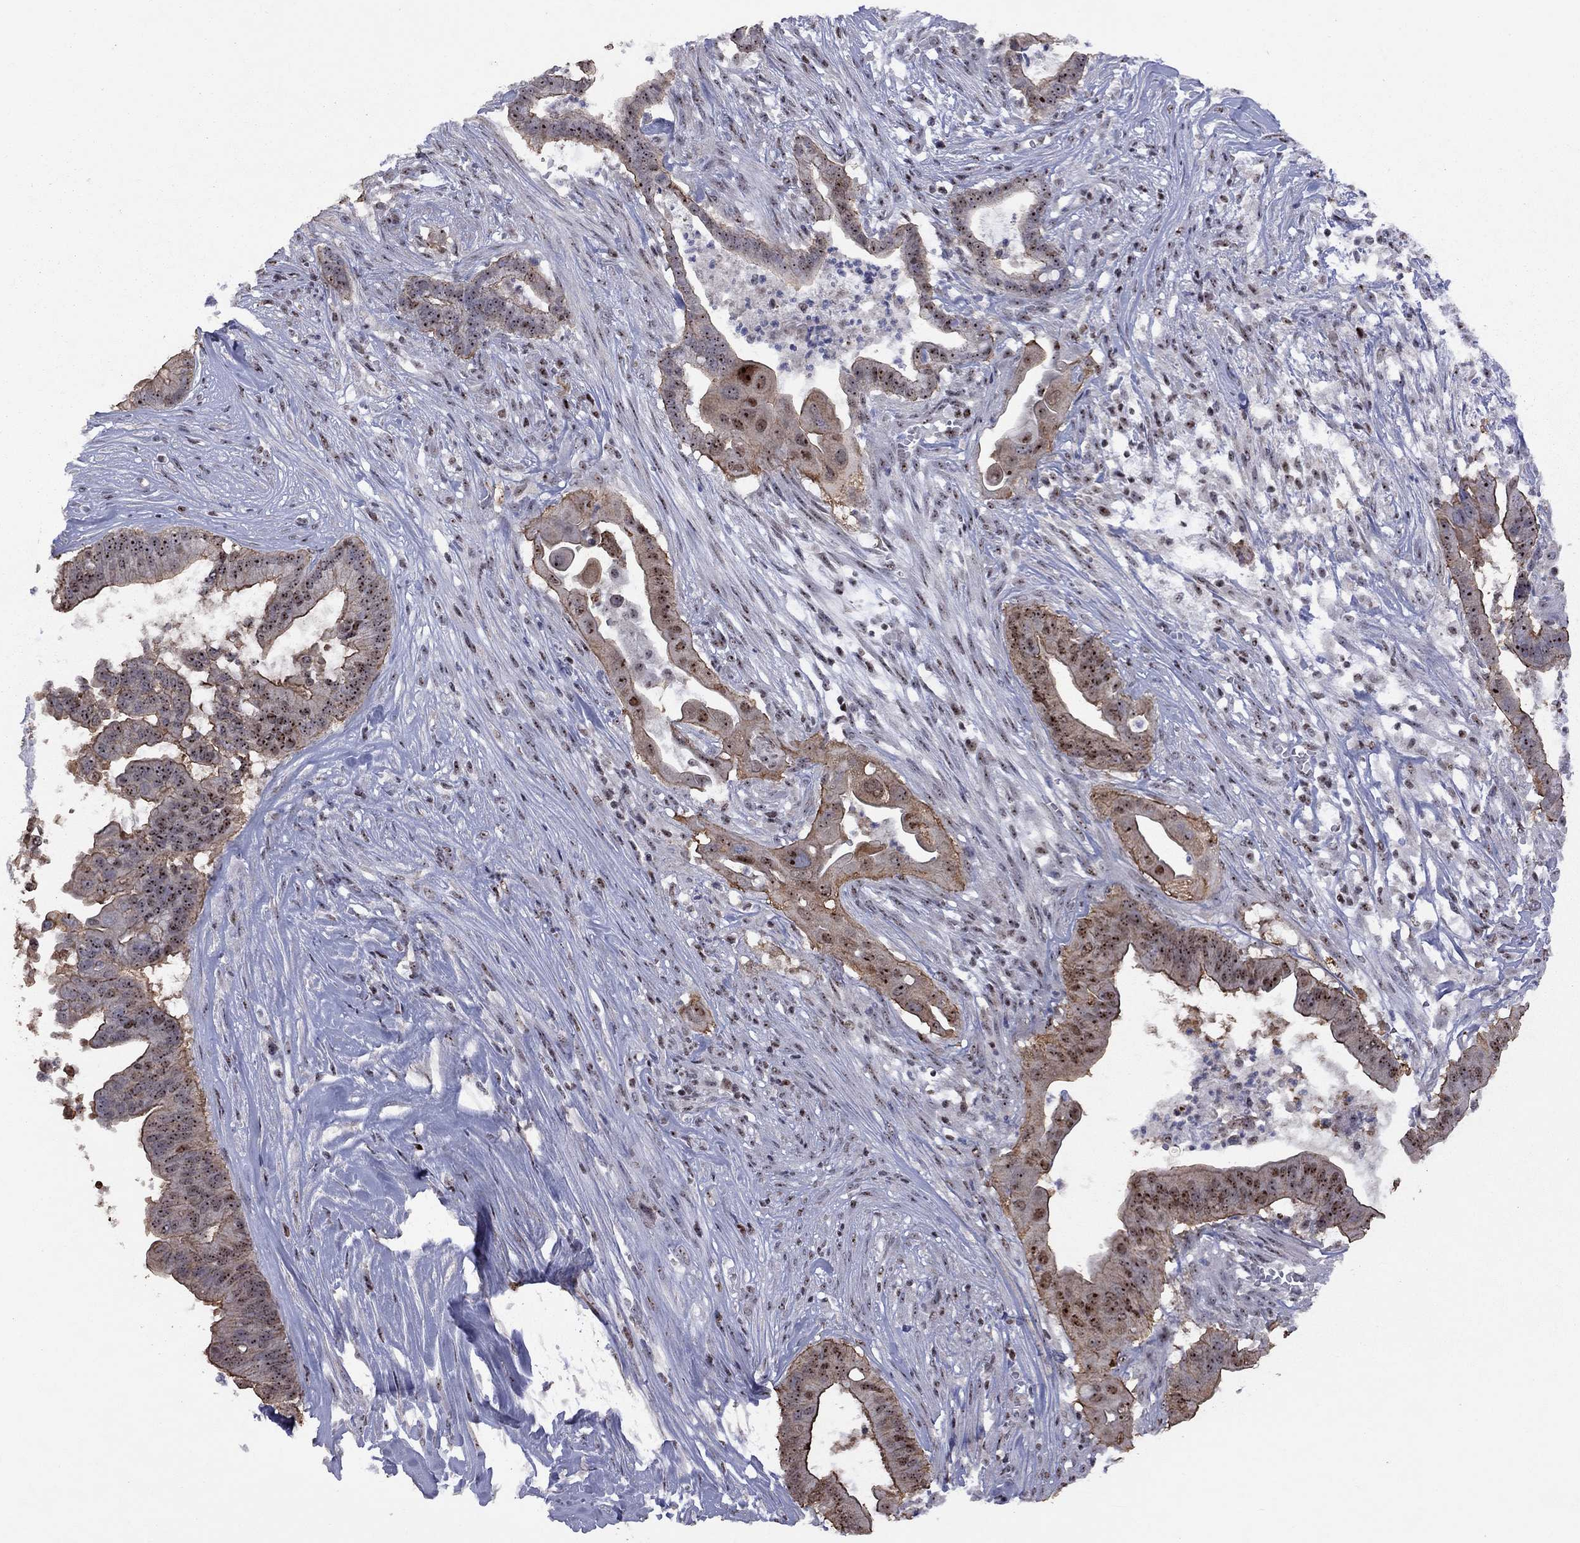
{"staining": {"intensity": "moderate", "quantity": "<25%", "location": "cytoplasmic/membranous"}, "tissue": "pancreatic cancer", "cell_type": "Tumor cells", "image_type": "cancer", "snomed": [{"axis": "morphology", "description": "Adenocarcinoma, NOS"}, {"axis": "topography", "description": "Pancreas"}], "caption": "A micrograph of pancreatic cancer stained for a protein shows moderate cytoplasmic/membranous brown staining in tumor cells. (DAB (3,3'-diaminobenzidine) = brown stain, brightfield microscopy at high magnification).", "gene": "SPOUT1", "patient": {"sex": "male", "age": 61}}